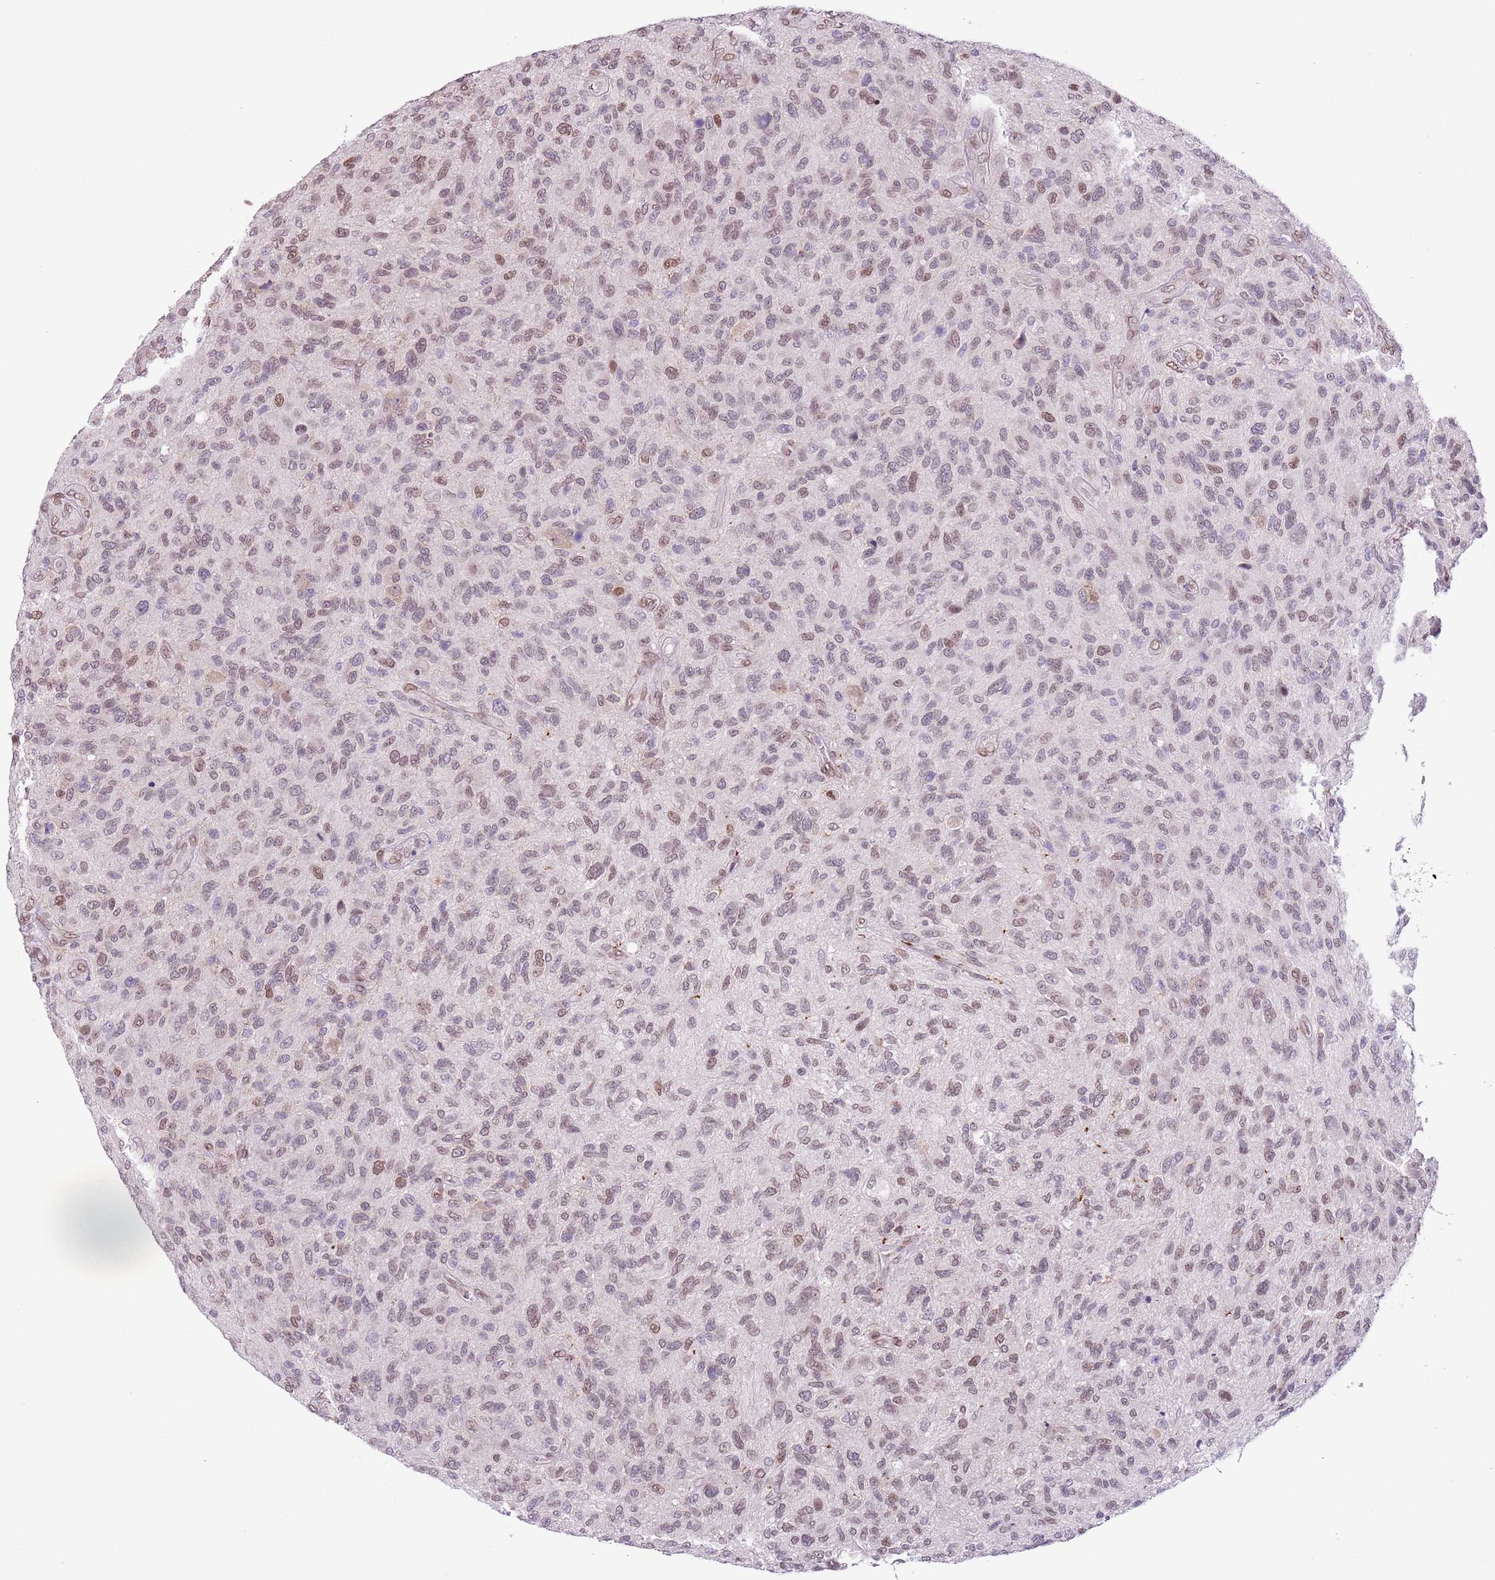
{"staining": {"intensity": "moderate", "quantity": ">75%", "location": "cytoplasmic/membranous,nuclear"}, "tissue": "glioma", "cell_type": "Tumor cells", "image_type": "cancer", "snomed": [{"axis": "morphology", "description": "Glioma, malignant, High grade"}, {"axis": "topography", "description": "Brain"}], "caption": "The immunohistochemical stain highlights moderate cytoplasmic/membranous and nuclear positivity in tumor cells of glioma tissue.", "gene": "ZGLP1", "patient": {"sex": "male", "age": 47}}